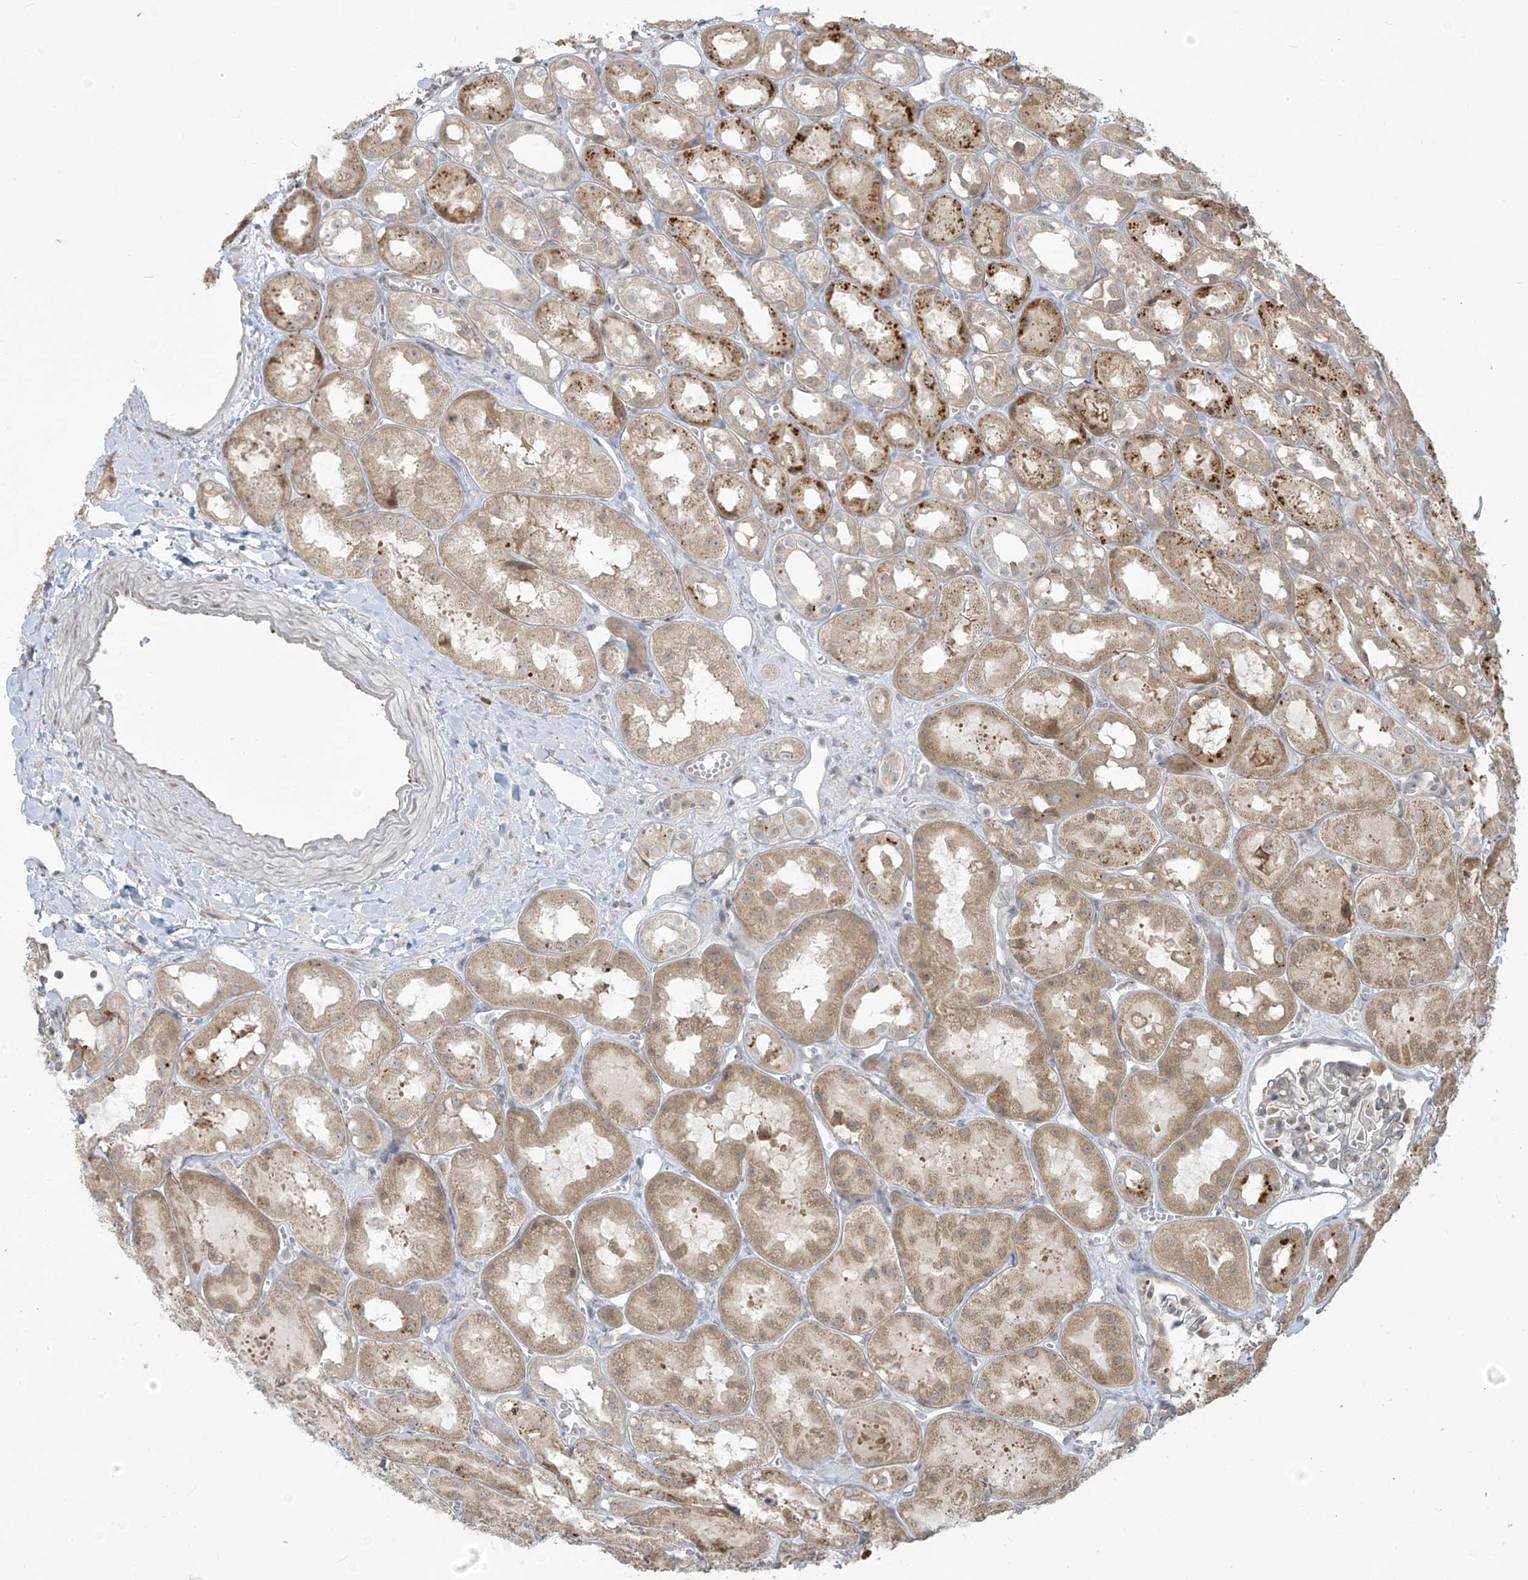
{"staining": {"intensity": "negative", "quantity": "none", "location": "none"}, "tissue": "kidney", "cell_type": "Cells in glomeruli", "image_type": "normal", "snomed": [{"axis": "morphology", "description": "Normal tissue, NOS"}, {"axis": "topography", "description": "Kidney"}], "caption": "The micrograph shows no staining of cells in glomeruli in benign kidney. Nuclei are stained in blue.", "gene": "PLEKHM3", "patient": {"sex": "male", "age": 16}}